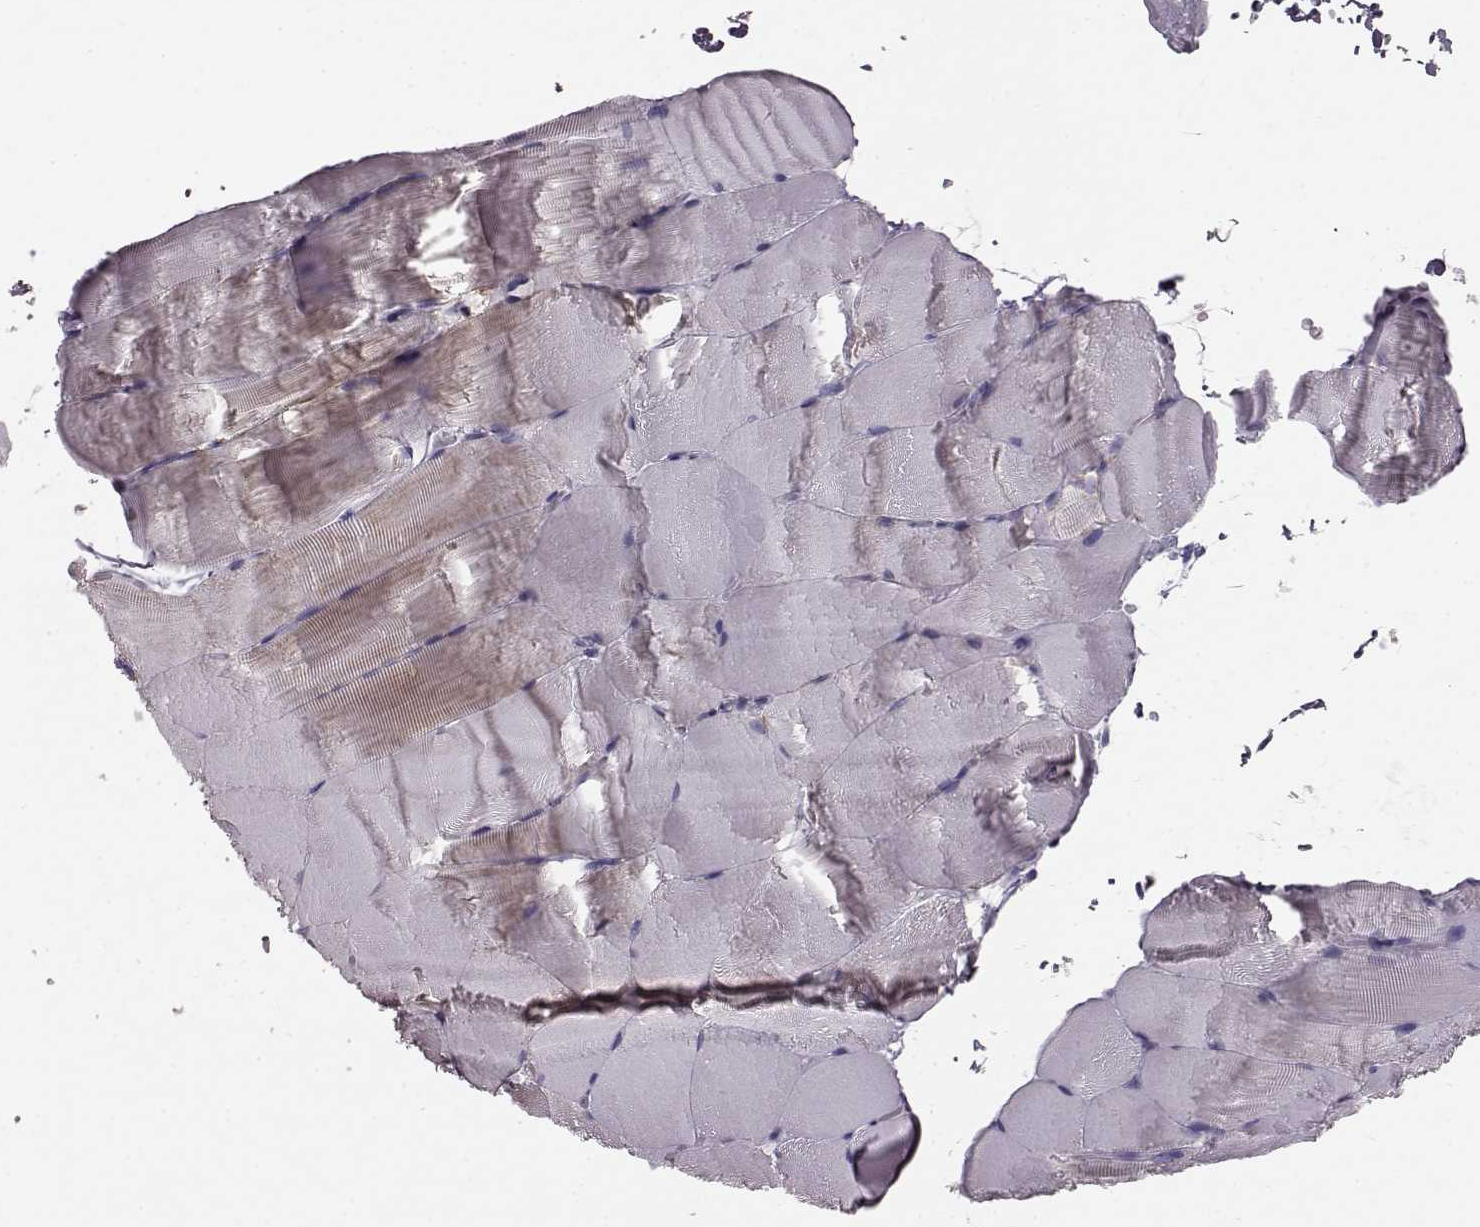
{"staining": {"intensity": "weak", "quantity": "<25%", "location": "cytoplasmic/membranous"}, "tissue": "skeletal muscle", "cell_type": "Myocytes", "image_type": "normal", "snomed": [{"axis": "morphology", "description": "Normal tissue, NOS"}, {"axis": "topography", "description": "Skeletal muscle"}], "caption": "The photomicrograph shows no staining of myocytes in unremarkable skeletal muscle. (DAB immunohistochemistry (IHC), high magnification).", "gene": "ATP5MF", "patient": {"sex": "female", "age": 37}}